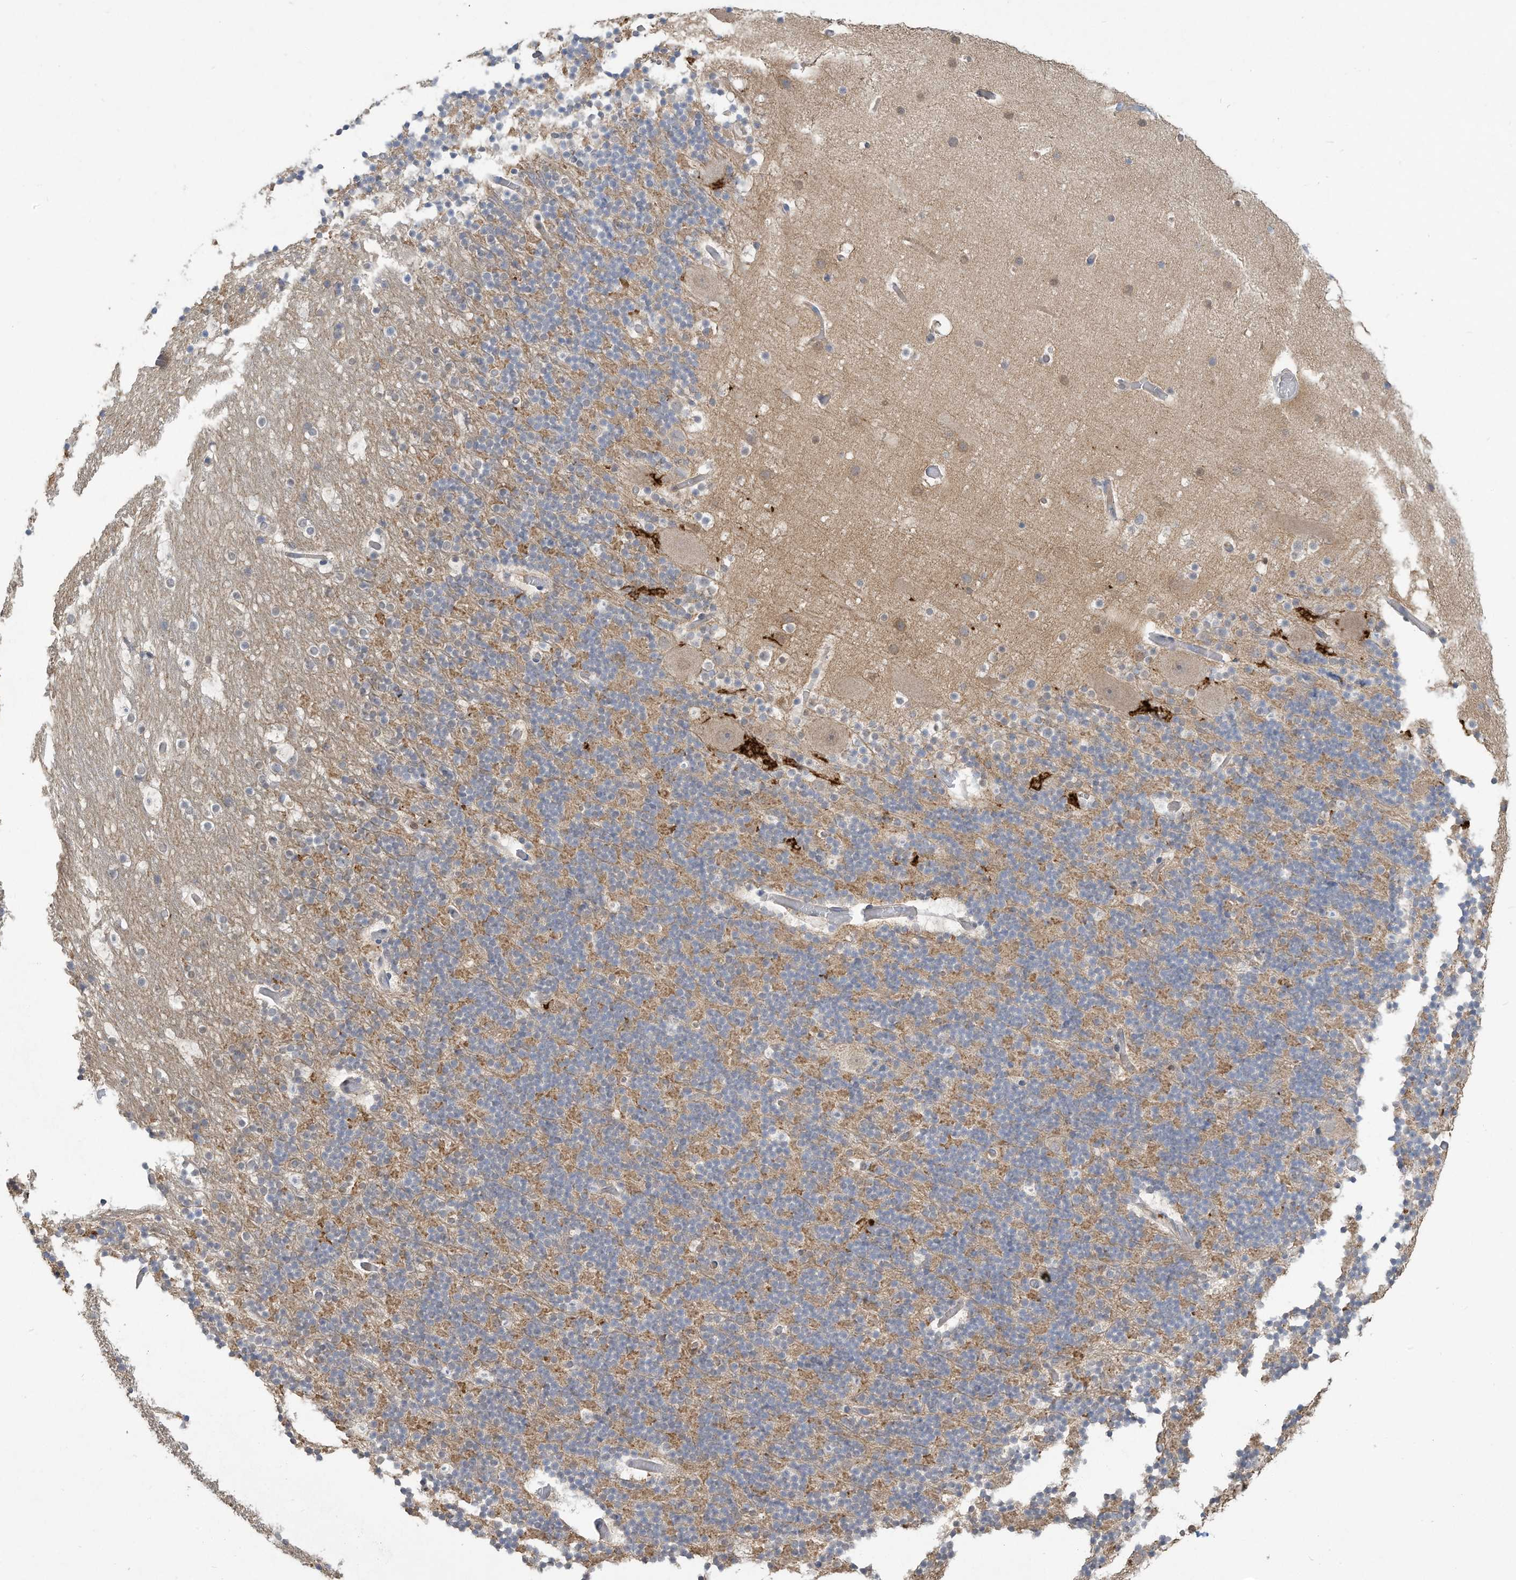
{"staining": {"intensity": "weak", "quantity": "25%-75%", "location": "cytoplasmic/membranous"}, "tissue": "cerebellum", "cell_type": "Cells in granular layer", "image_type": "normal", "snomed": [{"axis": "morphology", "description": "Normal tissue, NOS"}, {"axis": "topography", "description": "Cerebellum"}], "caption": "Cells in granular layer demonstrate low levels of weak cytoplasmic/membranous positivity in approximately 25%-75% of cells in unremarkable human cerebellum.", "gene": "HAS3", "patient": {"sex": "male", "age": 57}}